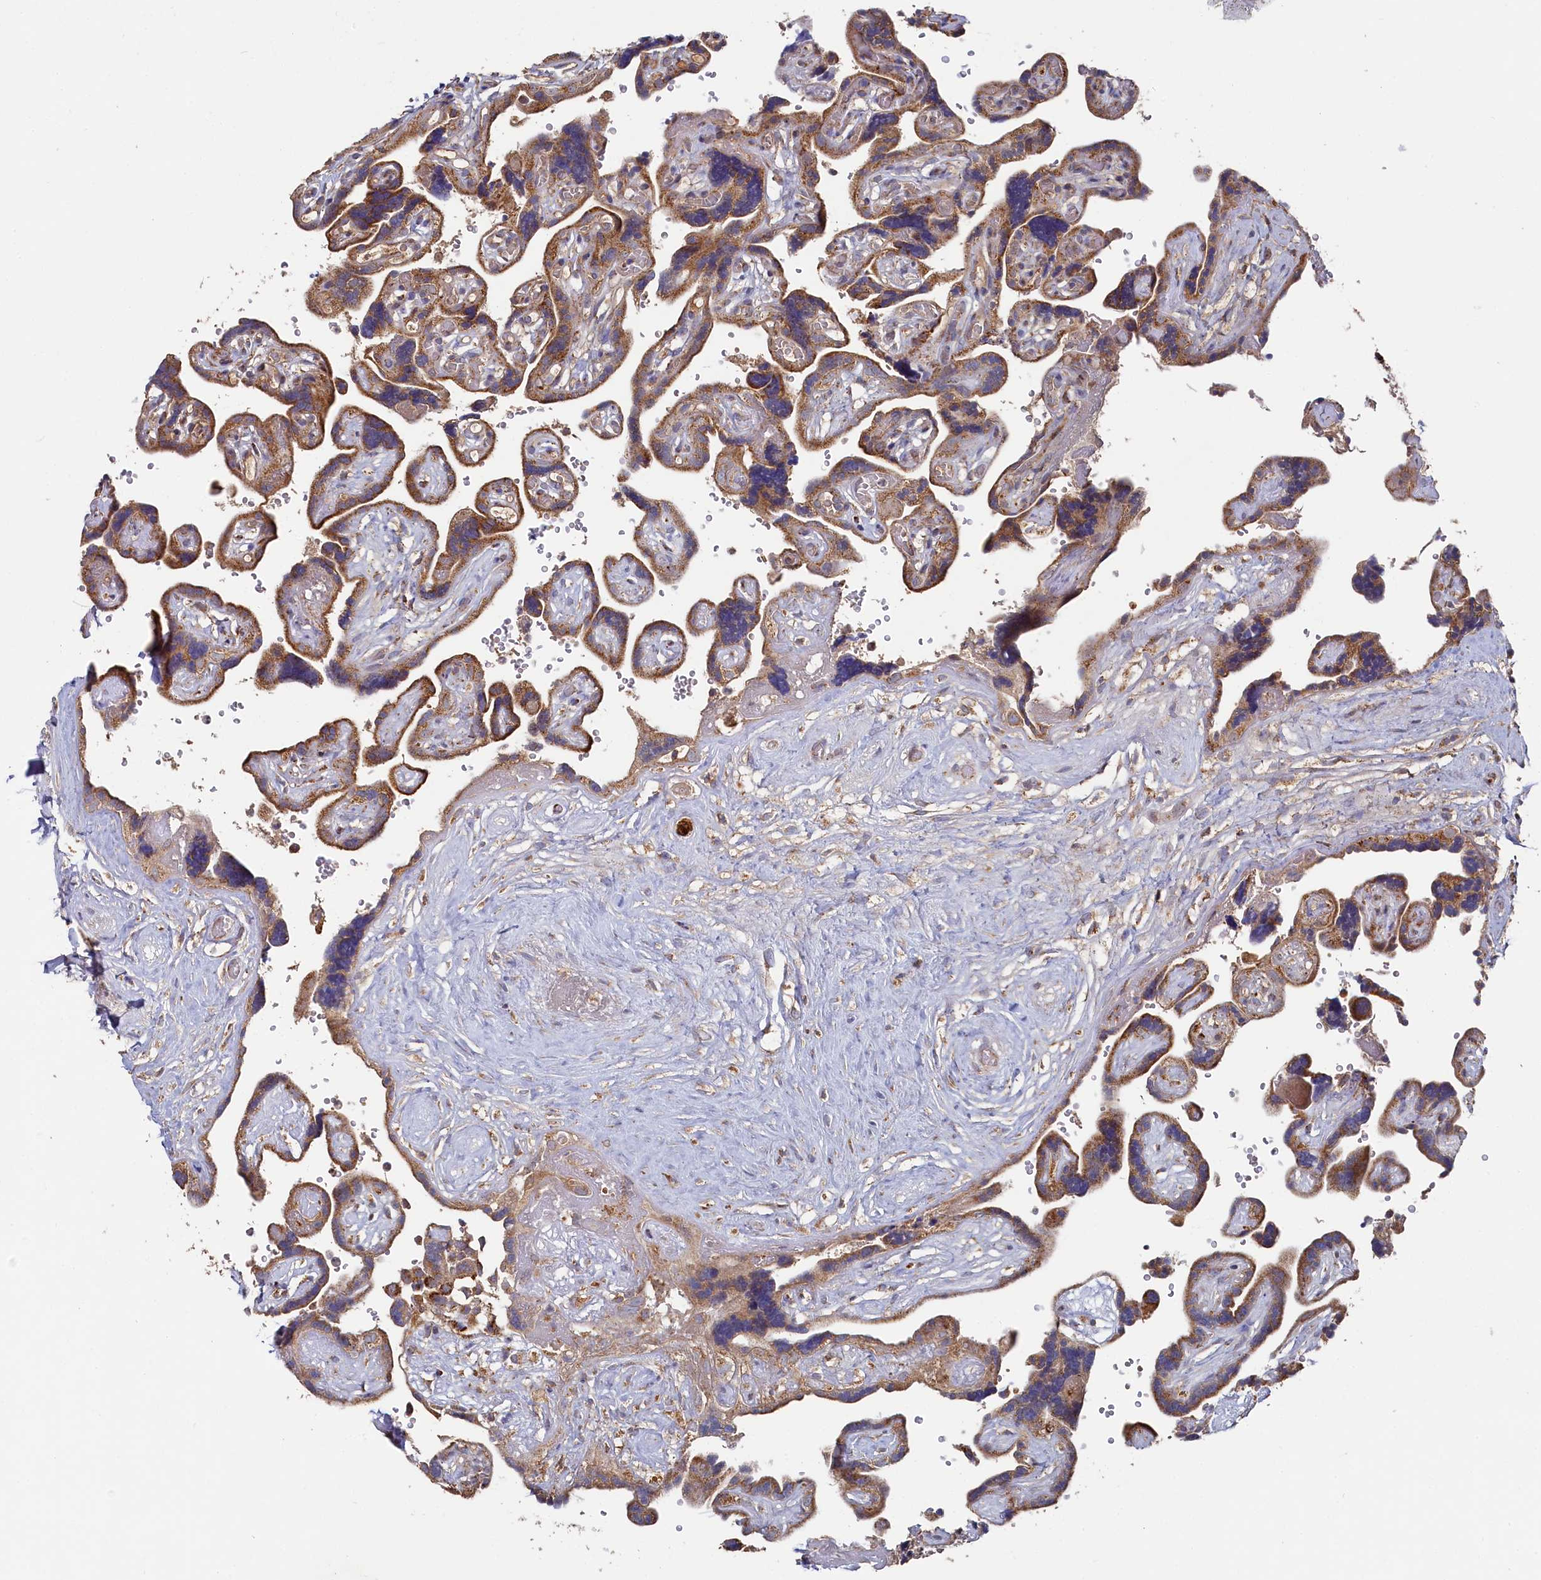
{"staining": {"intensity": "moderate", "quantity": ">75%", "location": "cytoplasmic/membranous"}, "tissue": "placenta", "cell_type": "Decidual cells", "image_type": "normal", "snomed": [{"axis": "morphology", "description": "Normal tissue, NOS"}, {"axis": "topography", "description": "Placenta"}], "caption": "A histopathology image showing moderate cytoplasmic/membranous expression in approximately >75% of decidual cells in unremarkable placenta, as visualized by brown immunohistochemical staining.", "gene": "HAUS2", "patient": {"sex": "female", "age": 30}}